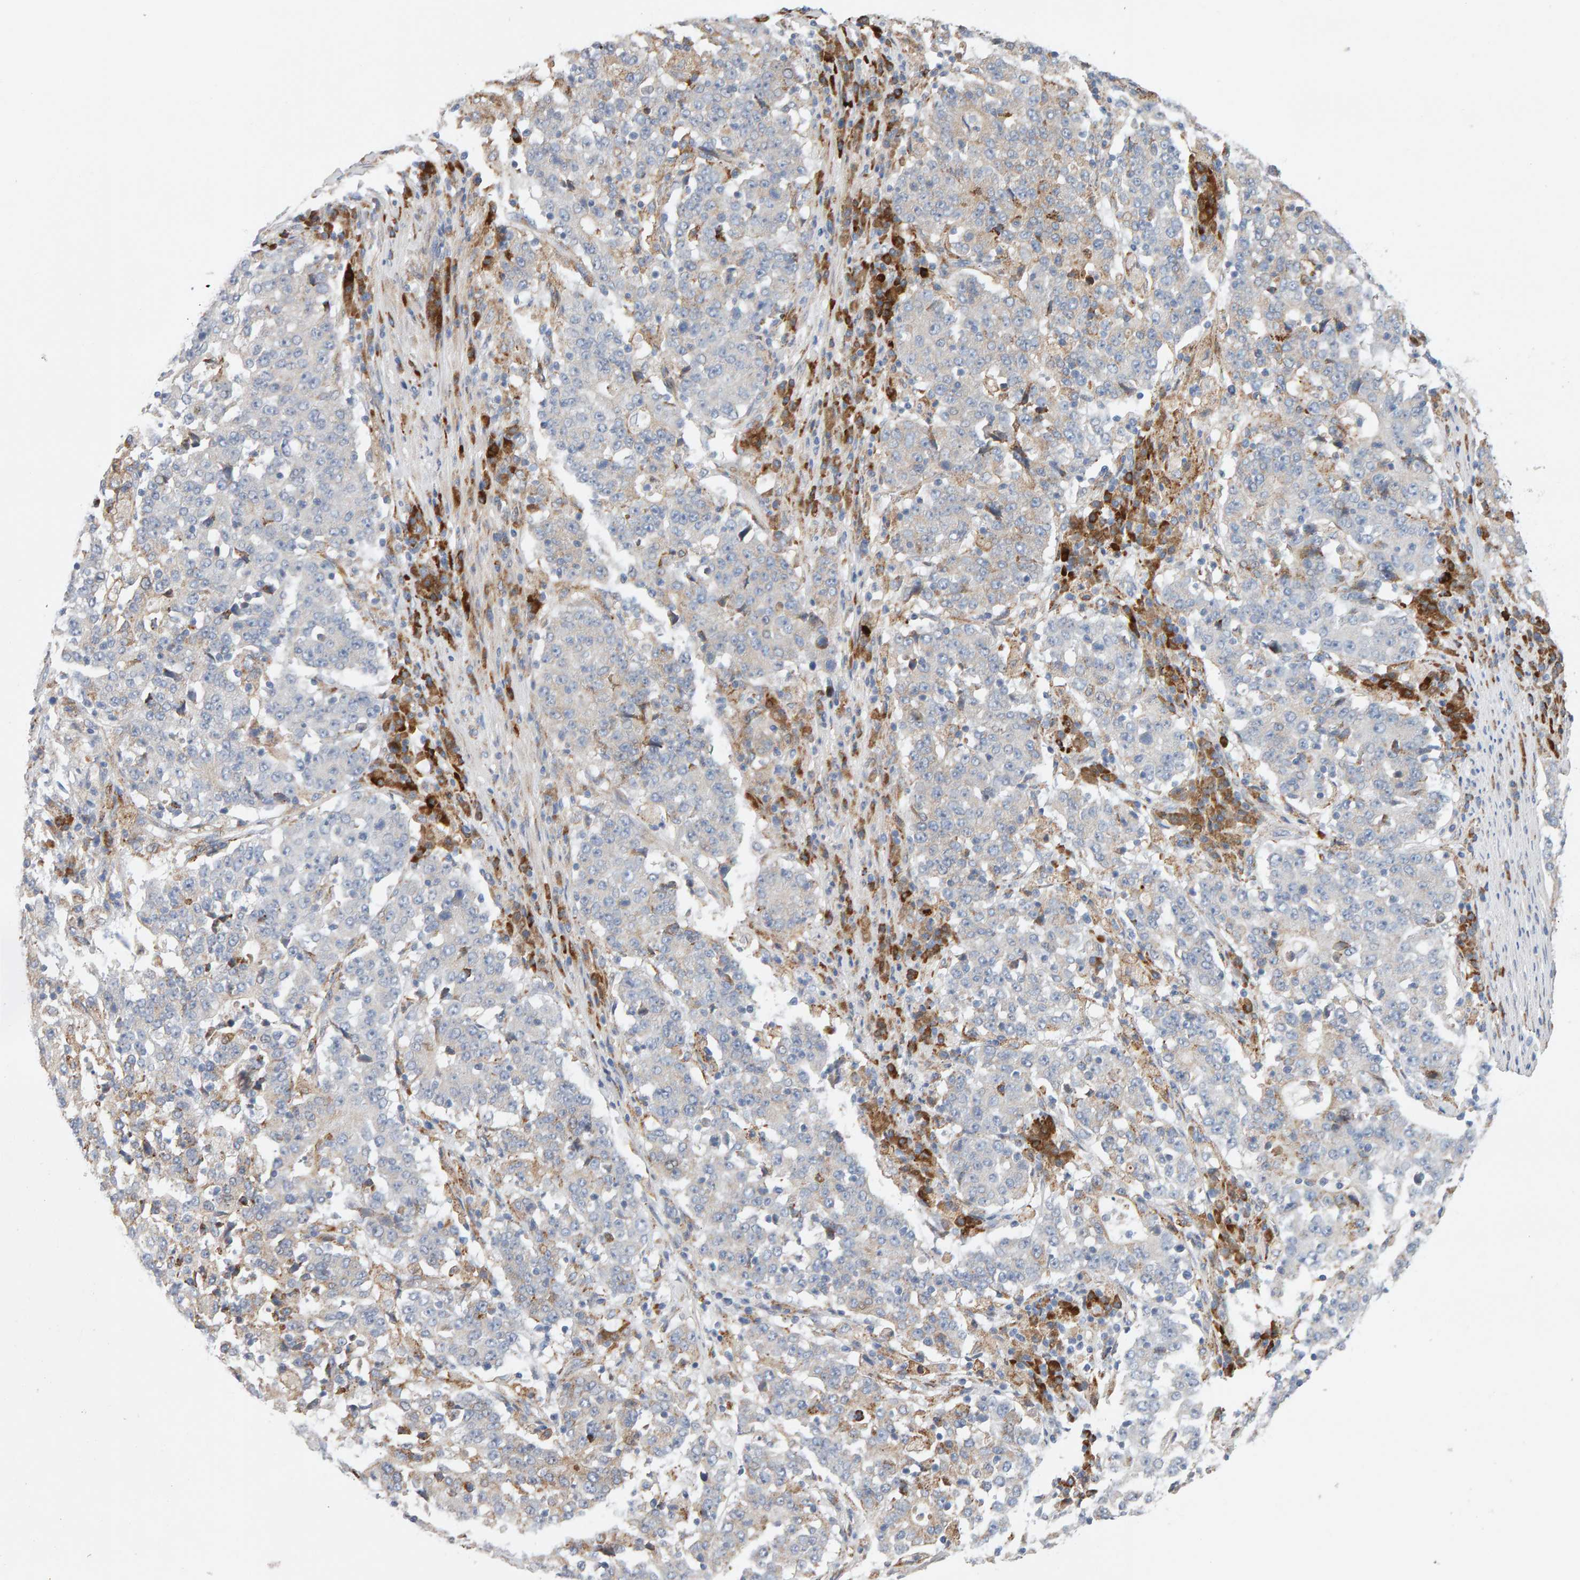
{"staining": {"intensity": "weak", "quantity": "25%-75%", "location": "cytoplasmic/membranous"}, "tissue": "stomach cancer", "cell_type": "Tumor cells", "image_type": "cancer", "snomed": [{"axis": "morphology", "description": "Adenocarcinoma, NOS"}, {"axis": "topography", "description": "Stomach"}], "caption": "Brown immunohistochemical staining in human adenocarcinoma (stomach) reveals weak cytoplasmic/membranous positivity in about 25%-75% of tumor cells.", "gene": "ENGASE", "patient": {"sex": "male", "age": 59}}